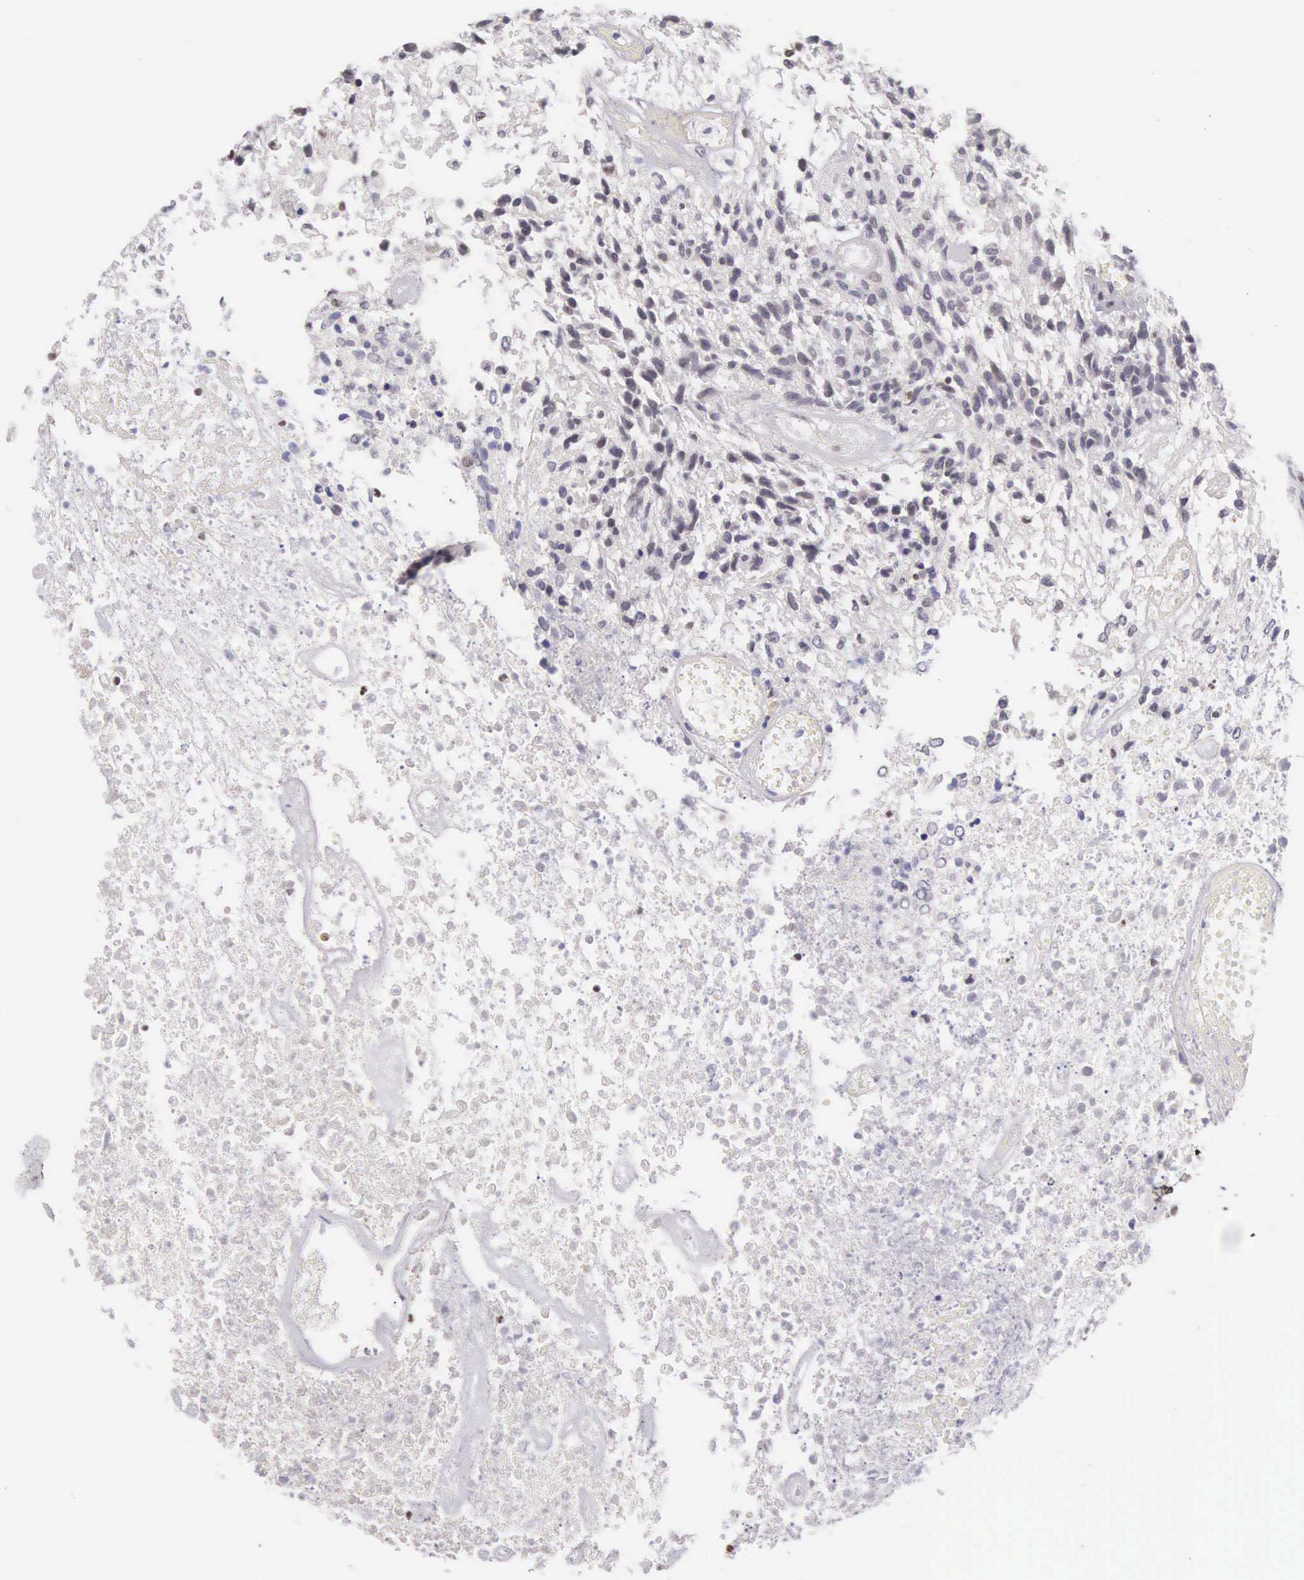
{"staining": {"intensity": "weak", "quantity": "<25%", "location": "nuclear"}, "tissue": "glioma", "cell_type": "Tumor cells", "image_type": "cancer", "snomed": [{"axis": "morphology", "description": "Glioma, malignant, High grade"}, {"axis": "topography", "description": "Brain"}], "caption": "The immunohistochemistry image has no significant positivity in tumor cells of glioma tissue.", "gene": "VRK1", "patient": {"sex": "male", "age": 77}}